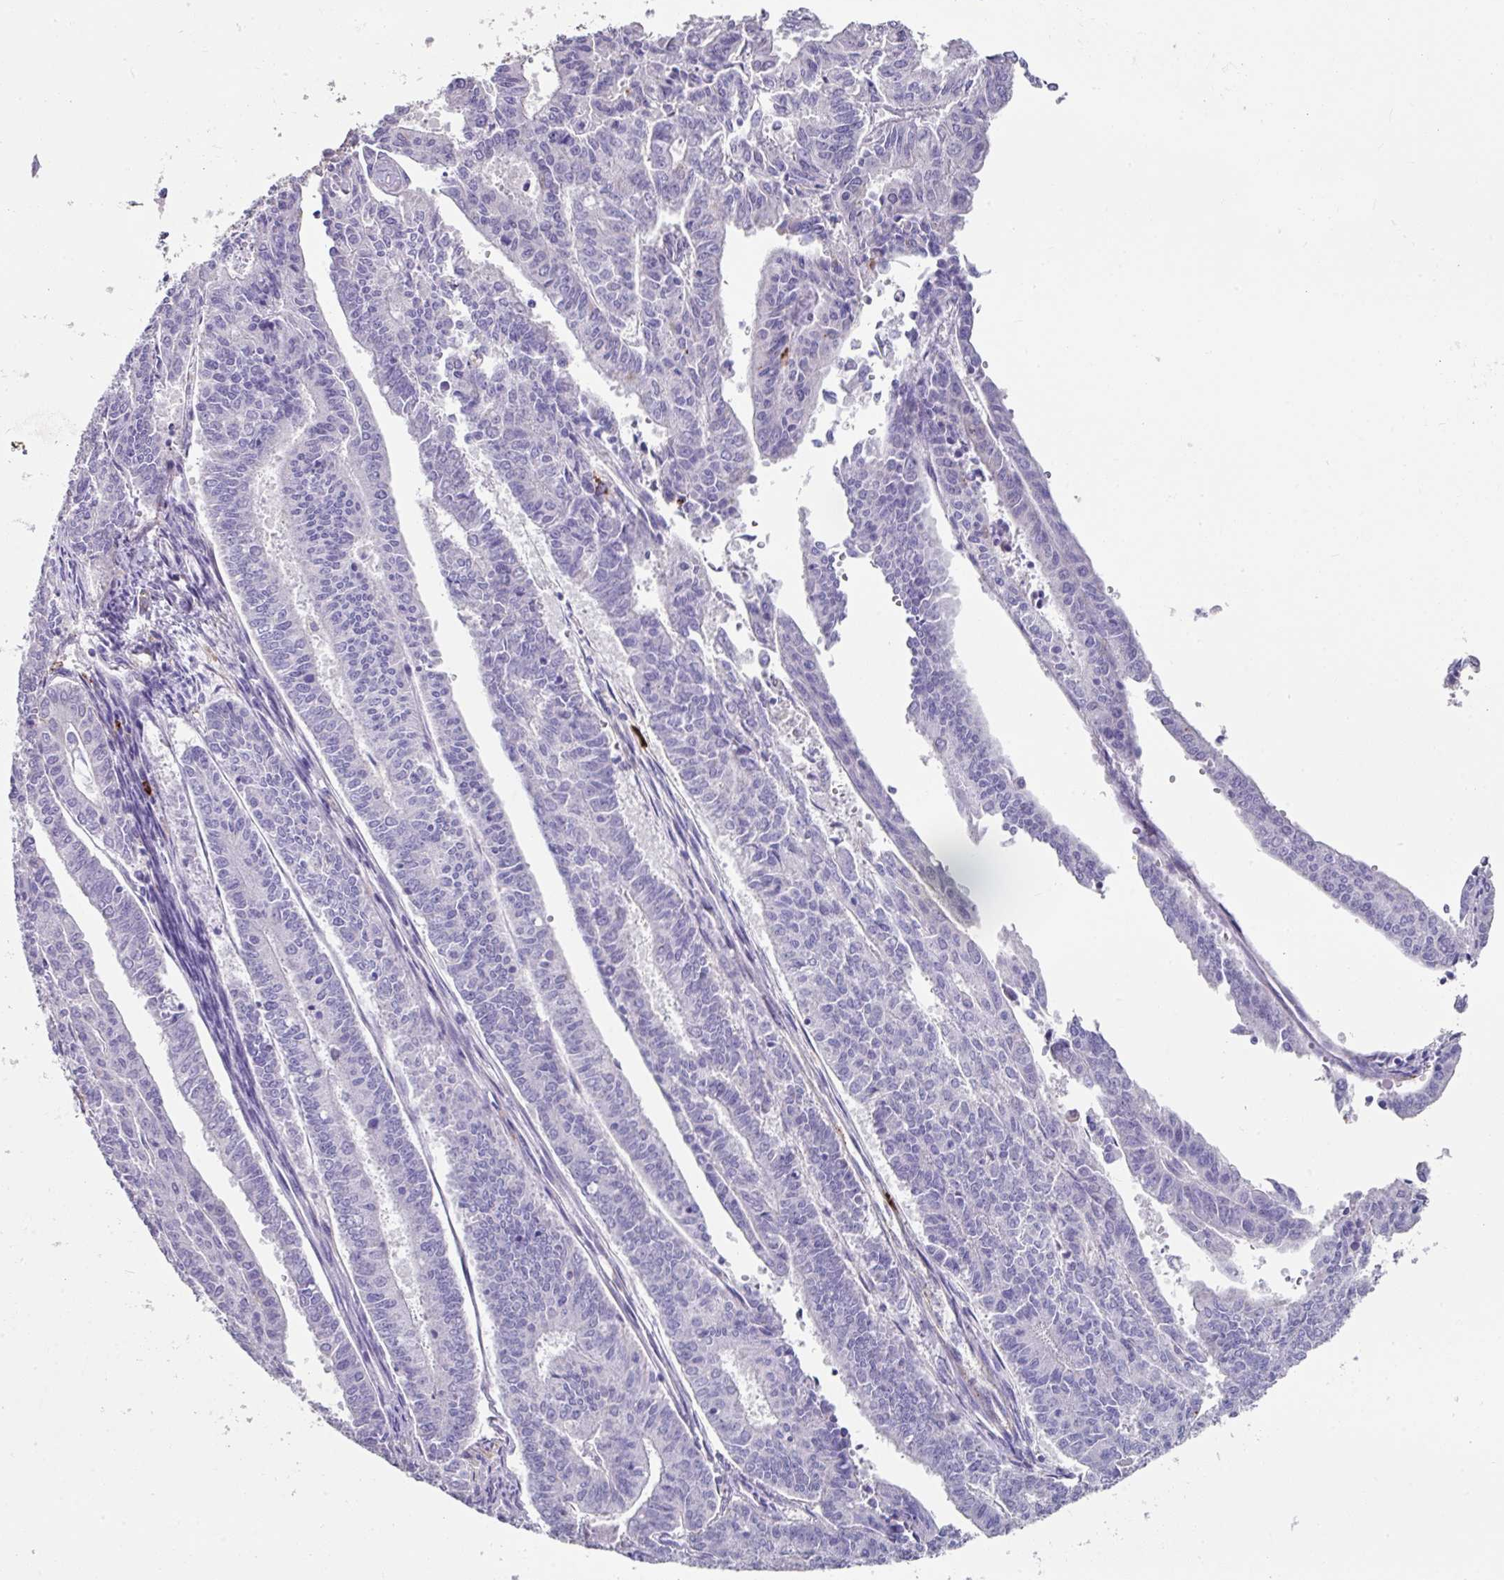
{"staining": {"intensity": "negative", "quantity": "none", "location": "none"}, "tissue": "endometrial cancer", "cell_type": "Tumor cells", "image_type": "cancer", "snomed": [{"axis": "morphology", "description": "Adenocarcinoma, NOS"}, {"axis": "topography", "description": "Endometrium"}], "caption": "IHC micrograph of human endometrial cancer stained for a protein (brown), which shows no staining in tumor cells.", "gene": "CPVL", "patient": {"sex": "female", "age": 59}}